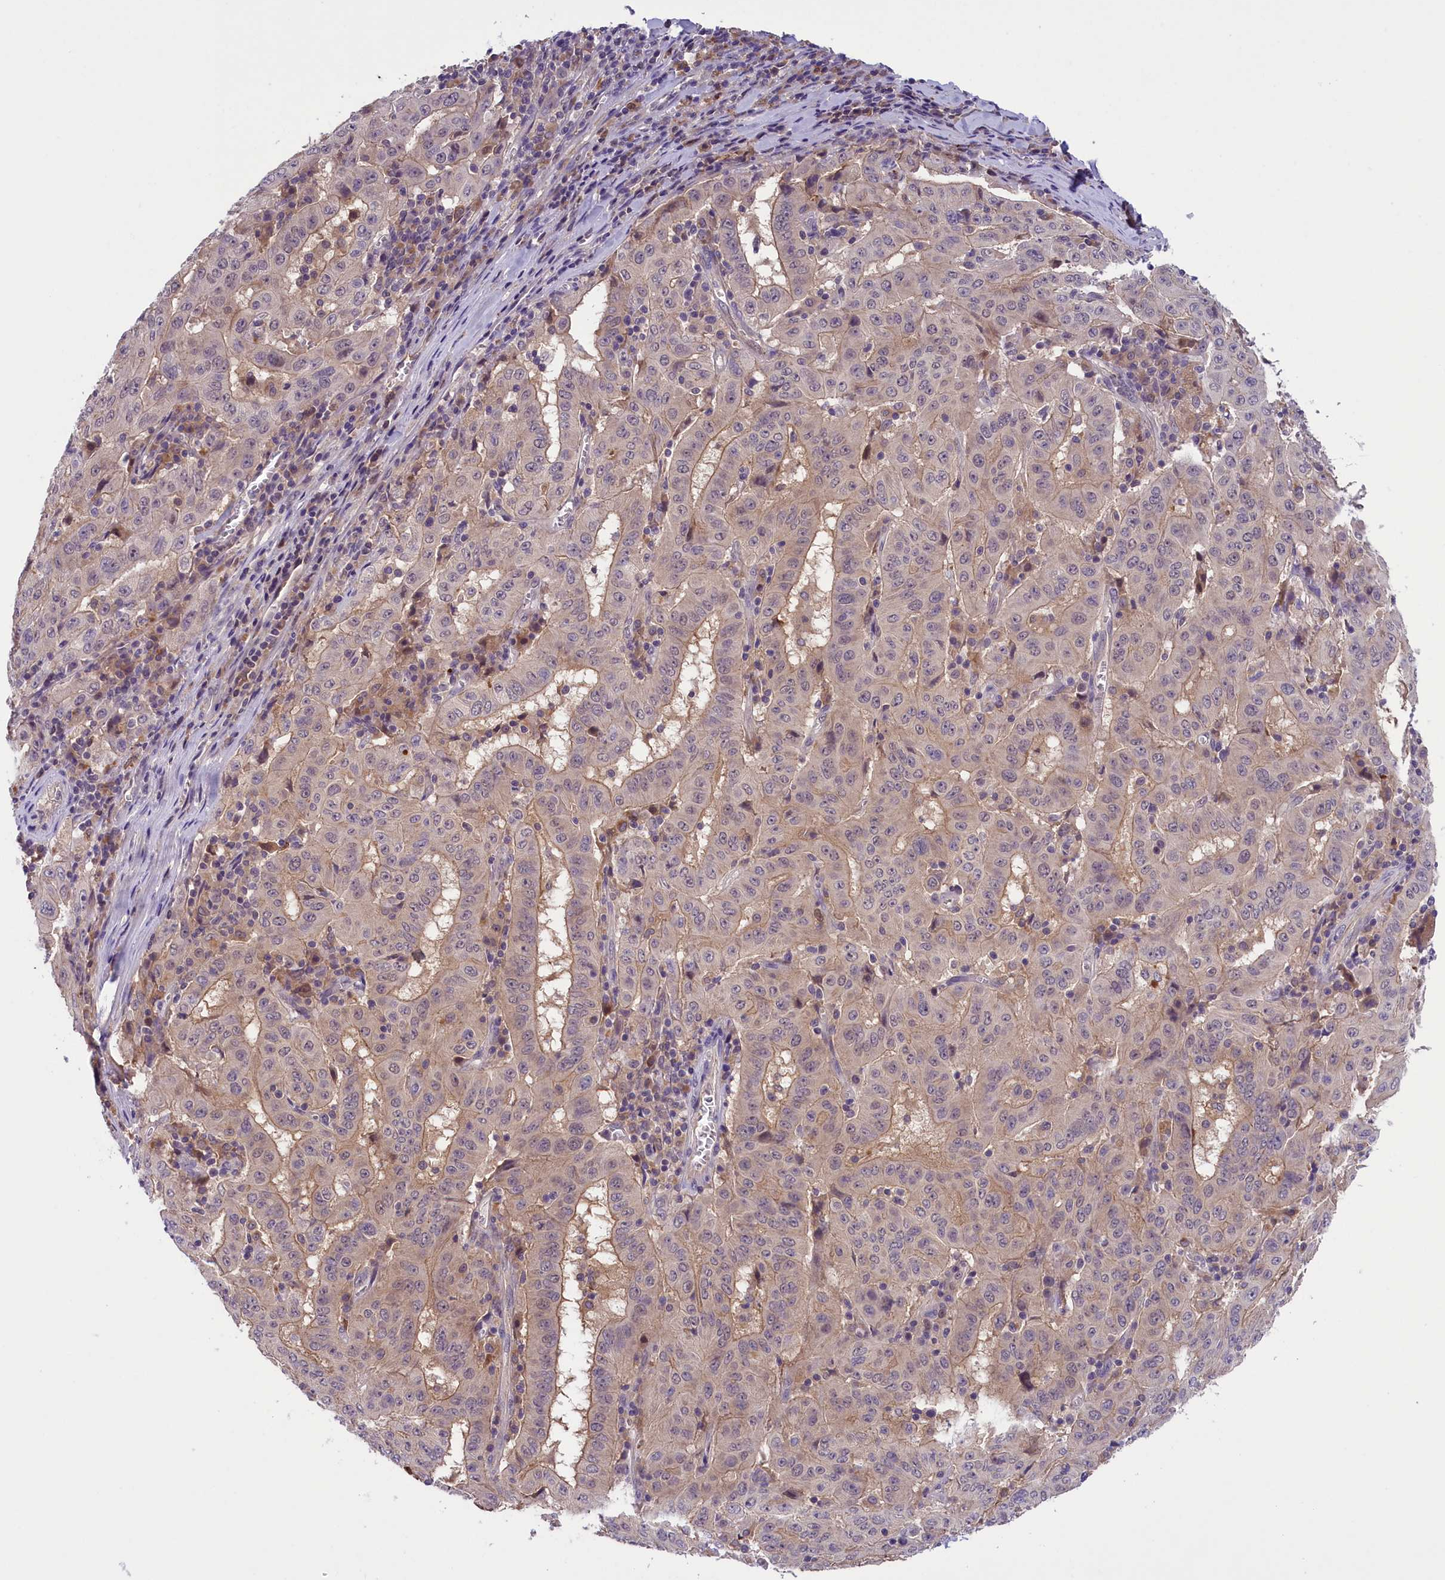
{"staining": {"intensity": "weak", "quantity": "25%-75%", "location": "cytoplasmic/membranous"}, "tissue": "pancreatic cancer", "cell_type": "Tumor cells", "image_type": "cancer", "snomed": [{"axis": "morphology", "description": "Adenocarcinoma, NOS"}, {"axis": "topography", "description": "Pancreas"}], "caption": "Pancreatic cancer (adenocarcinoma) was stained to show a protein in brown. There is low levels of weak cytoplasmic/membranous positivity in approximately 25%-75% of tumor cells. Nuclei are stained in blue.", "gene": "STYX", "patient": {"sex": "male", "age": 63}}